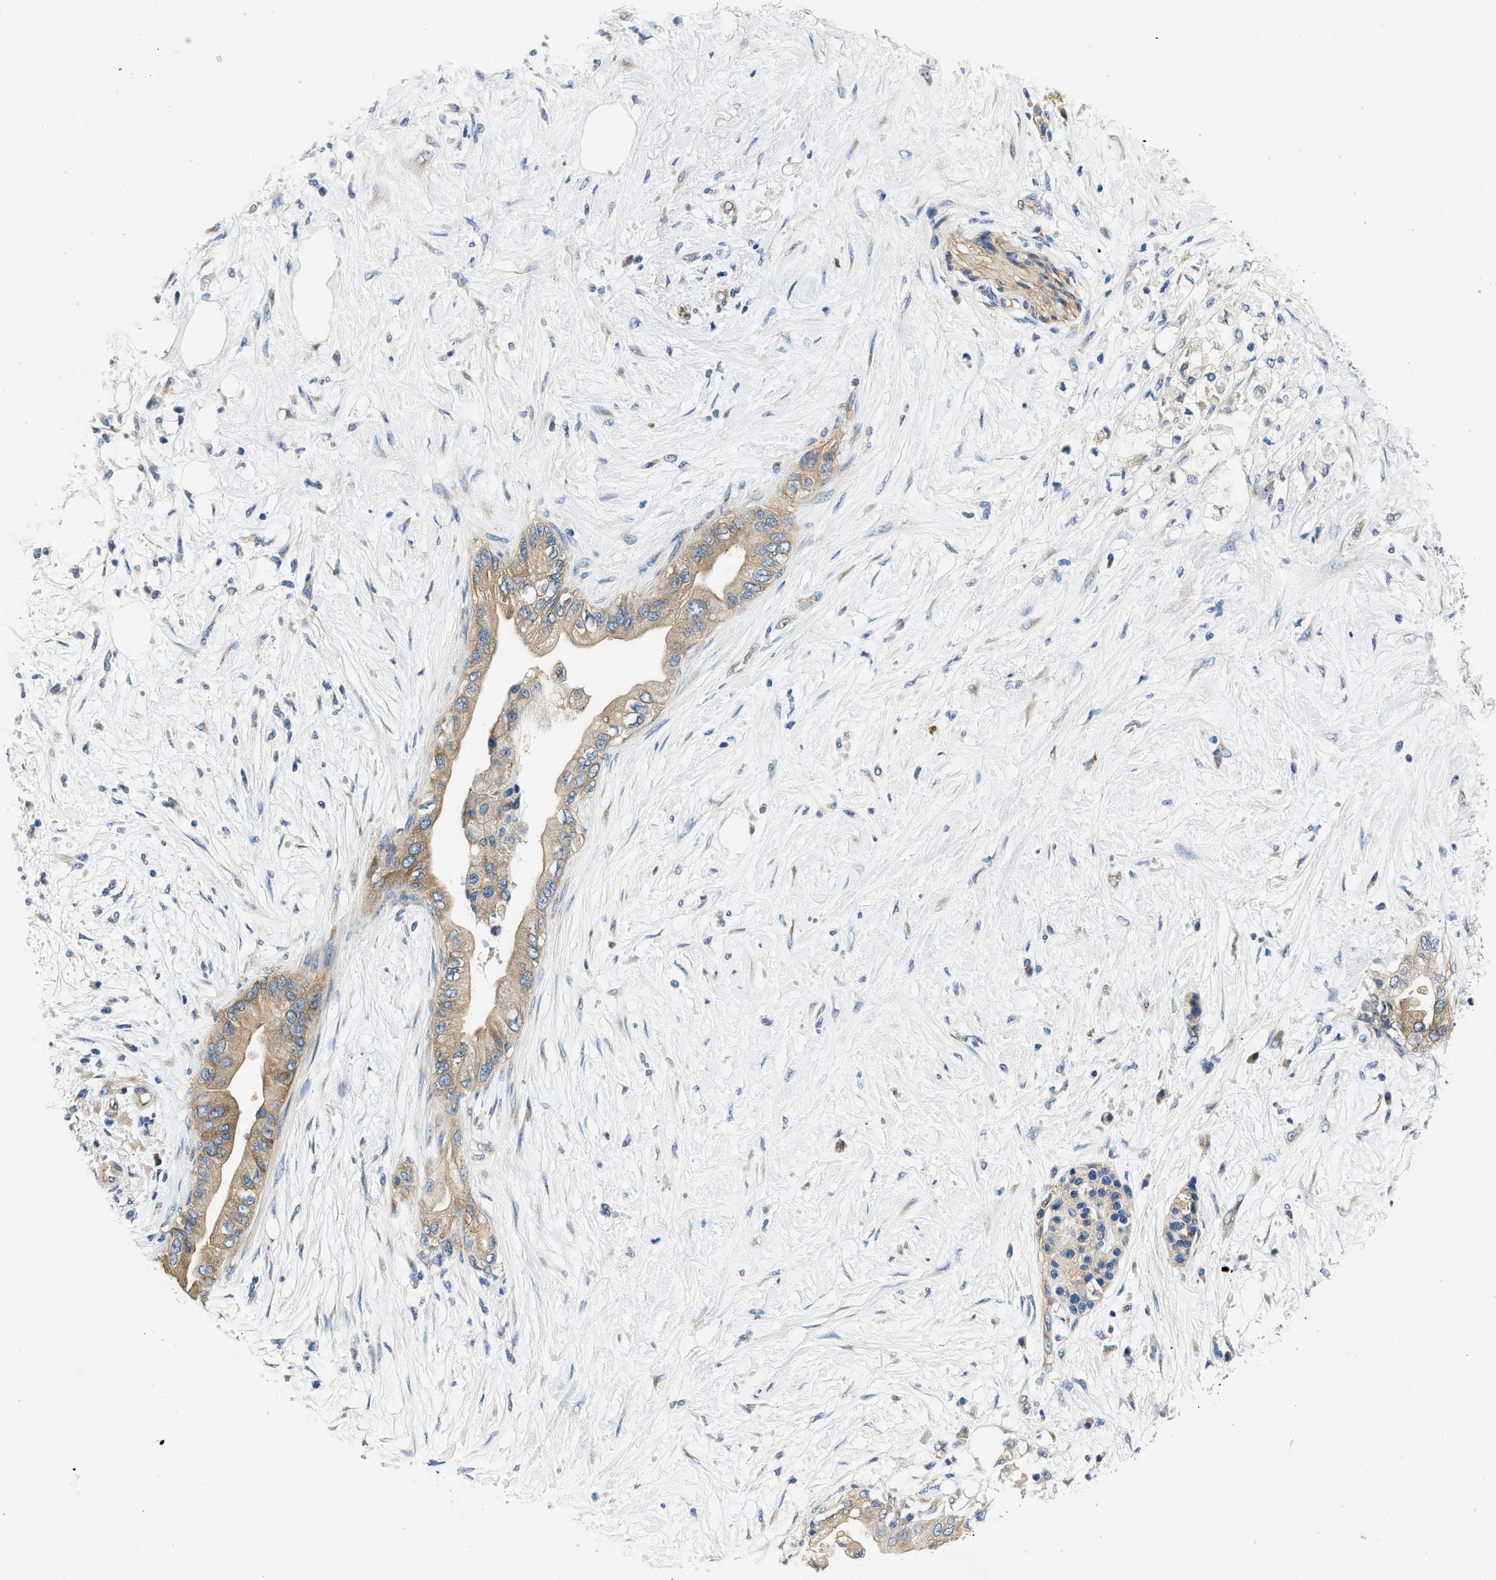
{"staining": {"intensity": "moderate", "quantity": ">75%", "location": "cytoplasmic/membranous"}, "tissue": "pancreatic cancer", "cell_type": "Tumor cells", "image_type": "cancer", "snomed": [{"axis": "morphology", "description": "Normal tissue, NOS"}, {"axis": "morphology", "description": "Adenocarcinoma, NOS"}, {"axis": "topography", "description": "Pancreas"}, {"axis": "topography", "description": "Duodenum"}], "caption": "Brown immunohistochemical staining in human adenocarcinoma (pancreatic) displays moderate cytoplasmic/membranous staining in about >75% of tumor cells. The staining is performed using DAB brown chromogen to label protein expression. The nuclei are counter-stained blue using hematoxylin.", "gene": "CSDE1", "patient": {"sex": "female", "age": 60}}